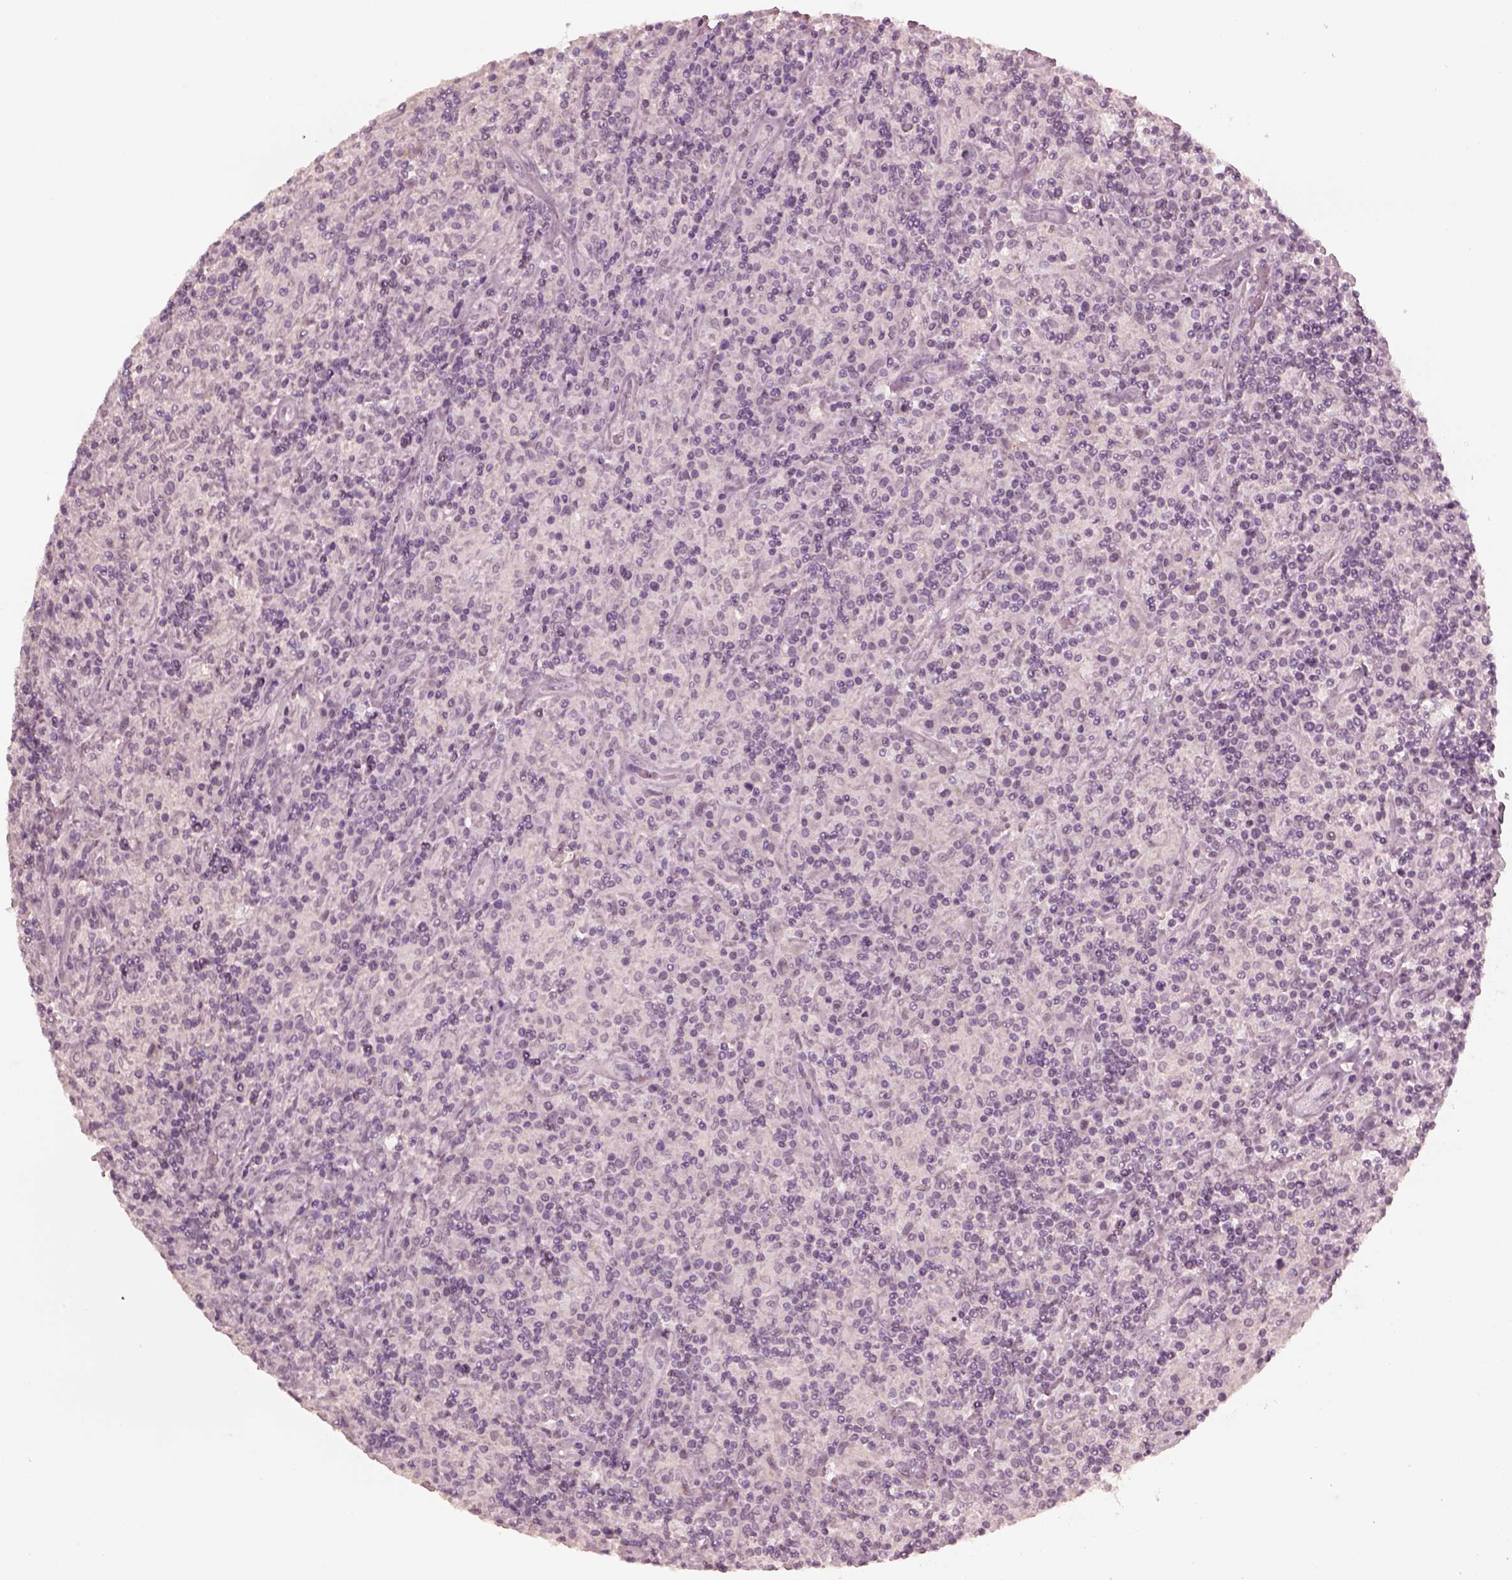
{"staining": {"intensity": "negative", "quantity": "none", "location": "none"}, "tissue": "lymphoma", "cell_type": "Tumor cells", "image_type": "cancer", "snomed": [{"axis": "morphology", "description": "Hodgkin's disease, NOS"}, {"axis": "topography", "description": "Lymph node"}], "caption": "Protein analysis of lymphoma demonstrates no significant staining in tumor cells.", "gene": "KRT79", "patient": {"sex": "male", "age": 70}}